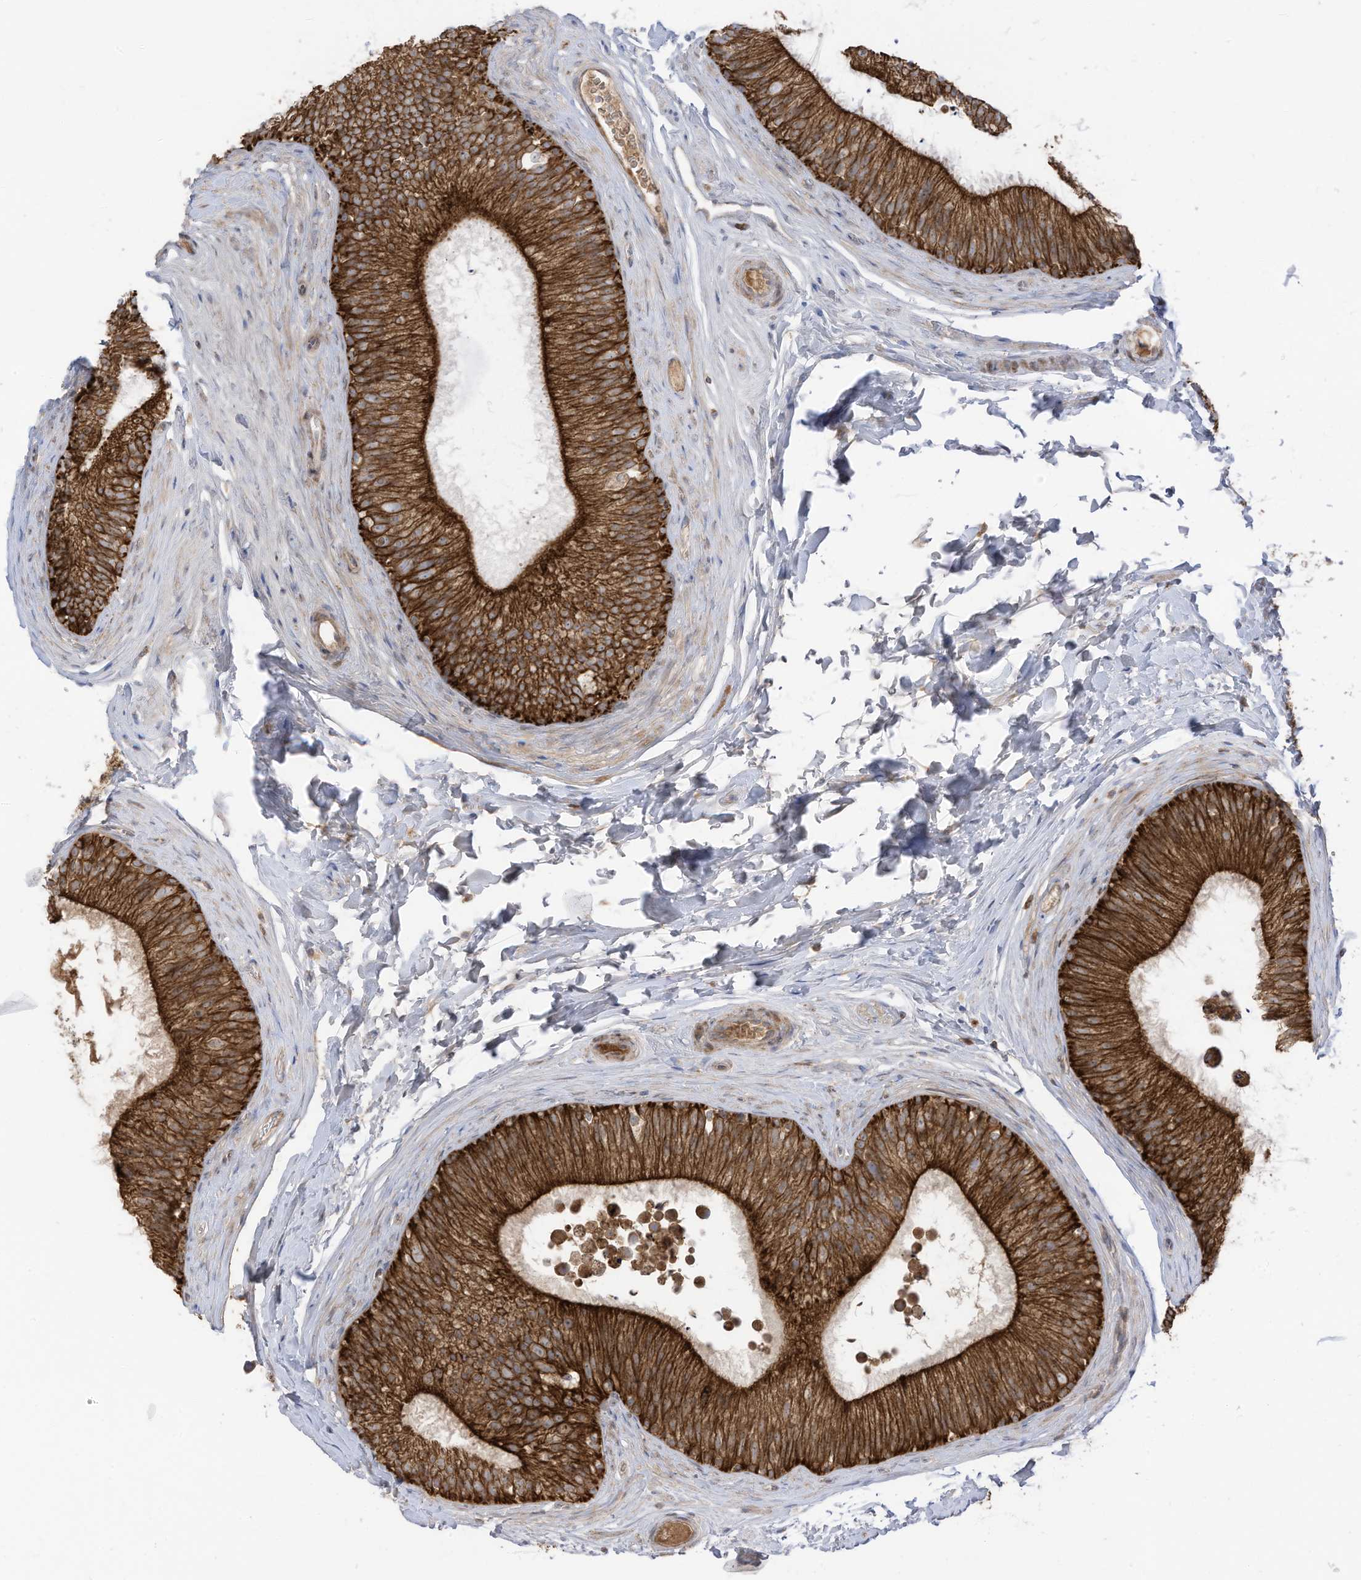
{"staining": {"intensity": "strong", "quantity": ">75%", "location": "cytoplasmic/membranous"}, "tissue": "epididymis", "cell_type": "Glandular cells", "image_type": "normal", "snomed": [{"axis": "morphology", "description": "Normal tissue, NOS"}, {"axis": "topography", "description": "Epididymis"}], "caption": "Approximately >75% of glandular cells in normal epididymis exhibit strong cytoplasmic/membranous protein staining as visualized by brown immunohistochemical staining.", "gene": "CGAS", "patient": {"sex": "male", "age": 29}}